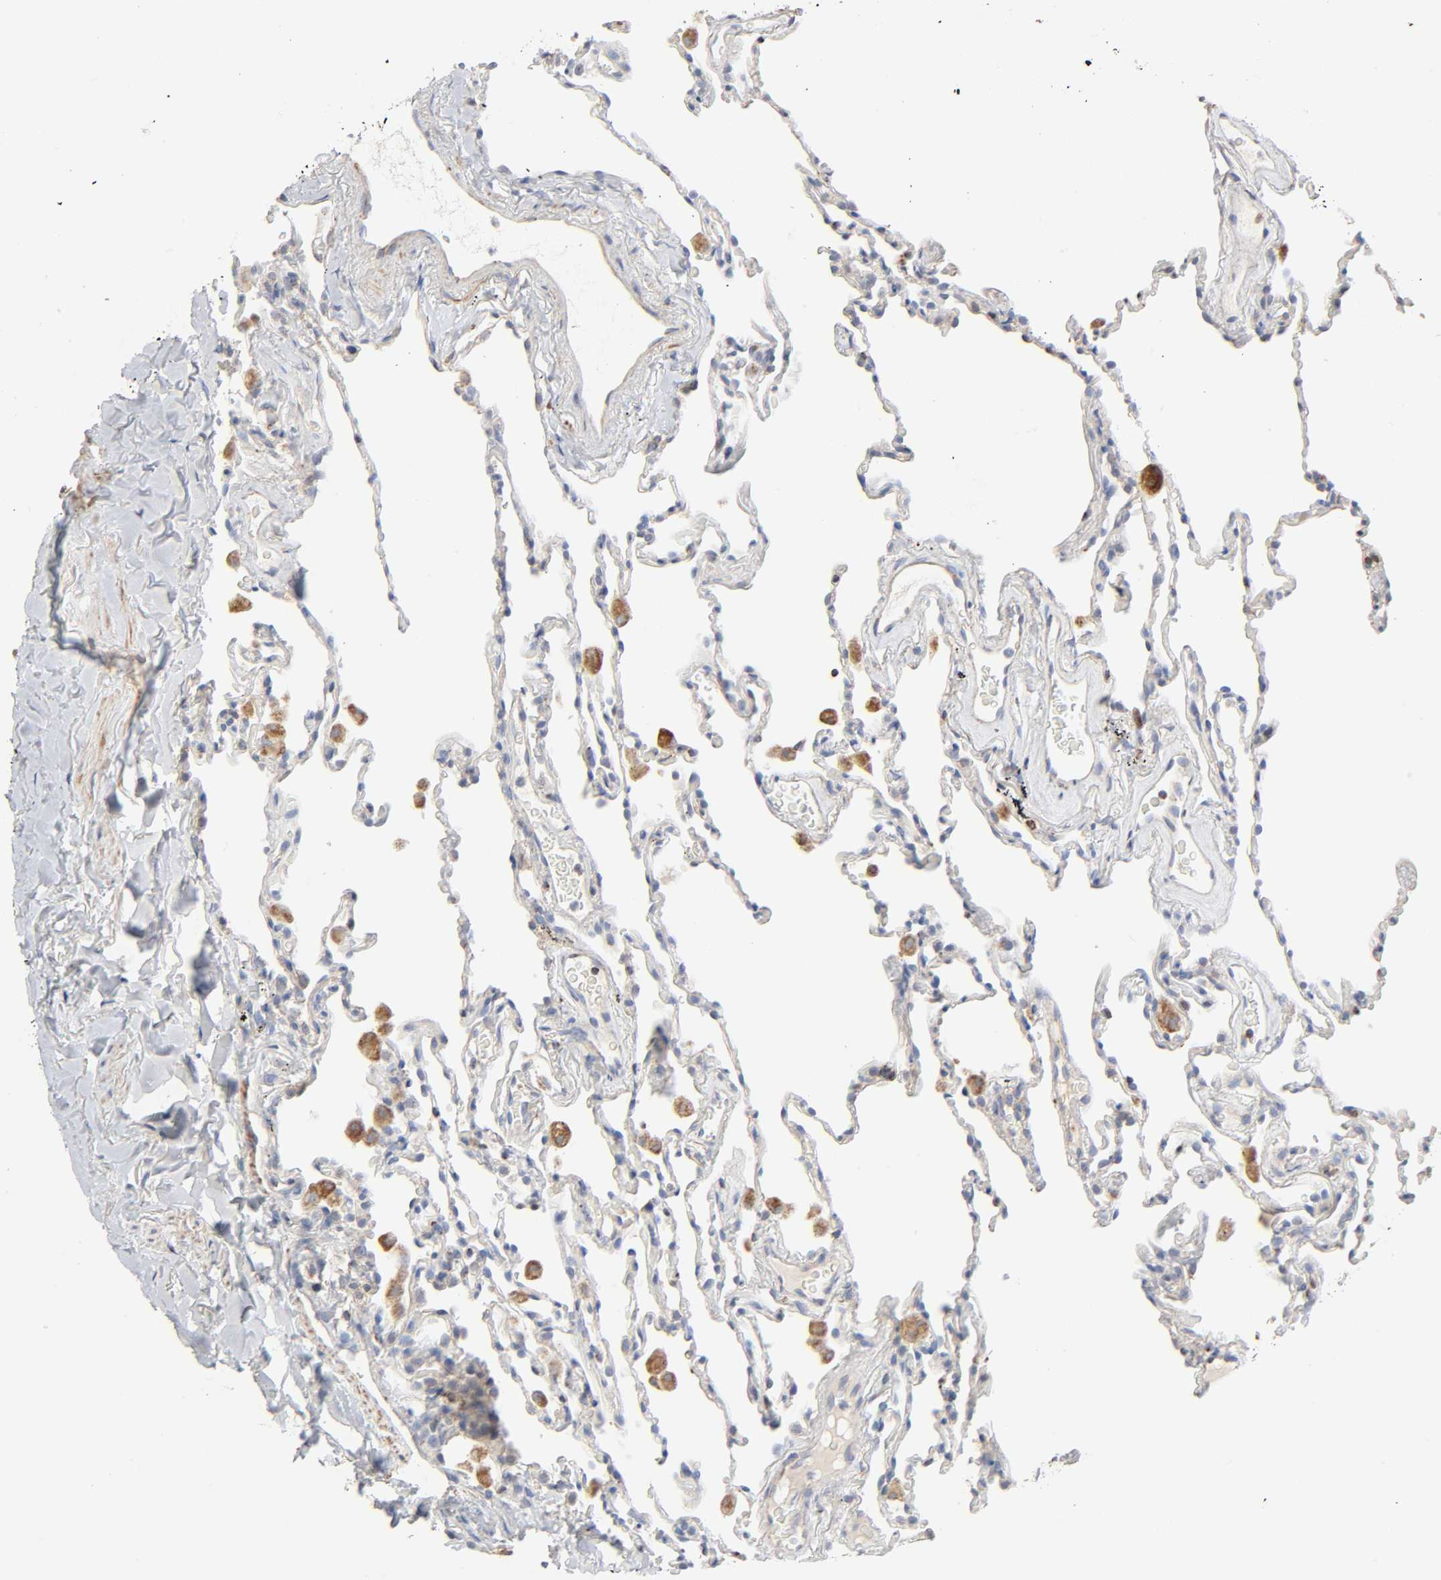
{"staining": {"intensity": "moderate", "quantity": "<25%", "location": "cytoplasmic/membranous"}, "tissue": "lung", "cell_type": "Alveolar cells", "image_type": "normal", "snomed": [{"axis": "morphology", "description": "Normal tissue, NOS"}, {"axis": "morphology", "description": "Soft tissue tumor metastatic"}, {"axis": "topography", "description": "Lung"}], "caption": "Alveolar cells reveal moderate cytoplasmic/membranous positivity in about <25% of cells in benign lung.", "gene": "SYT16", "patient": {"sex": "male", "age": 59}}